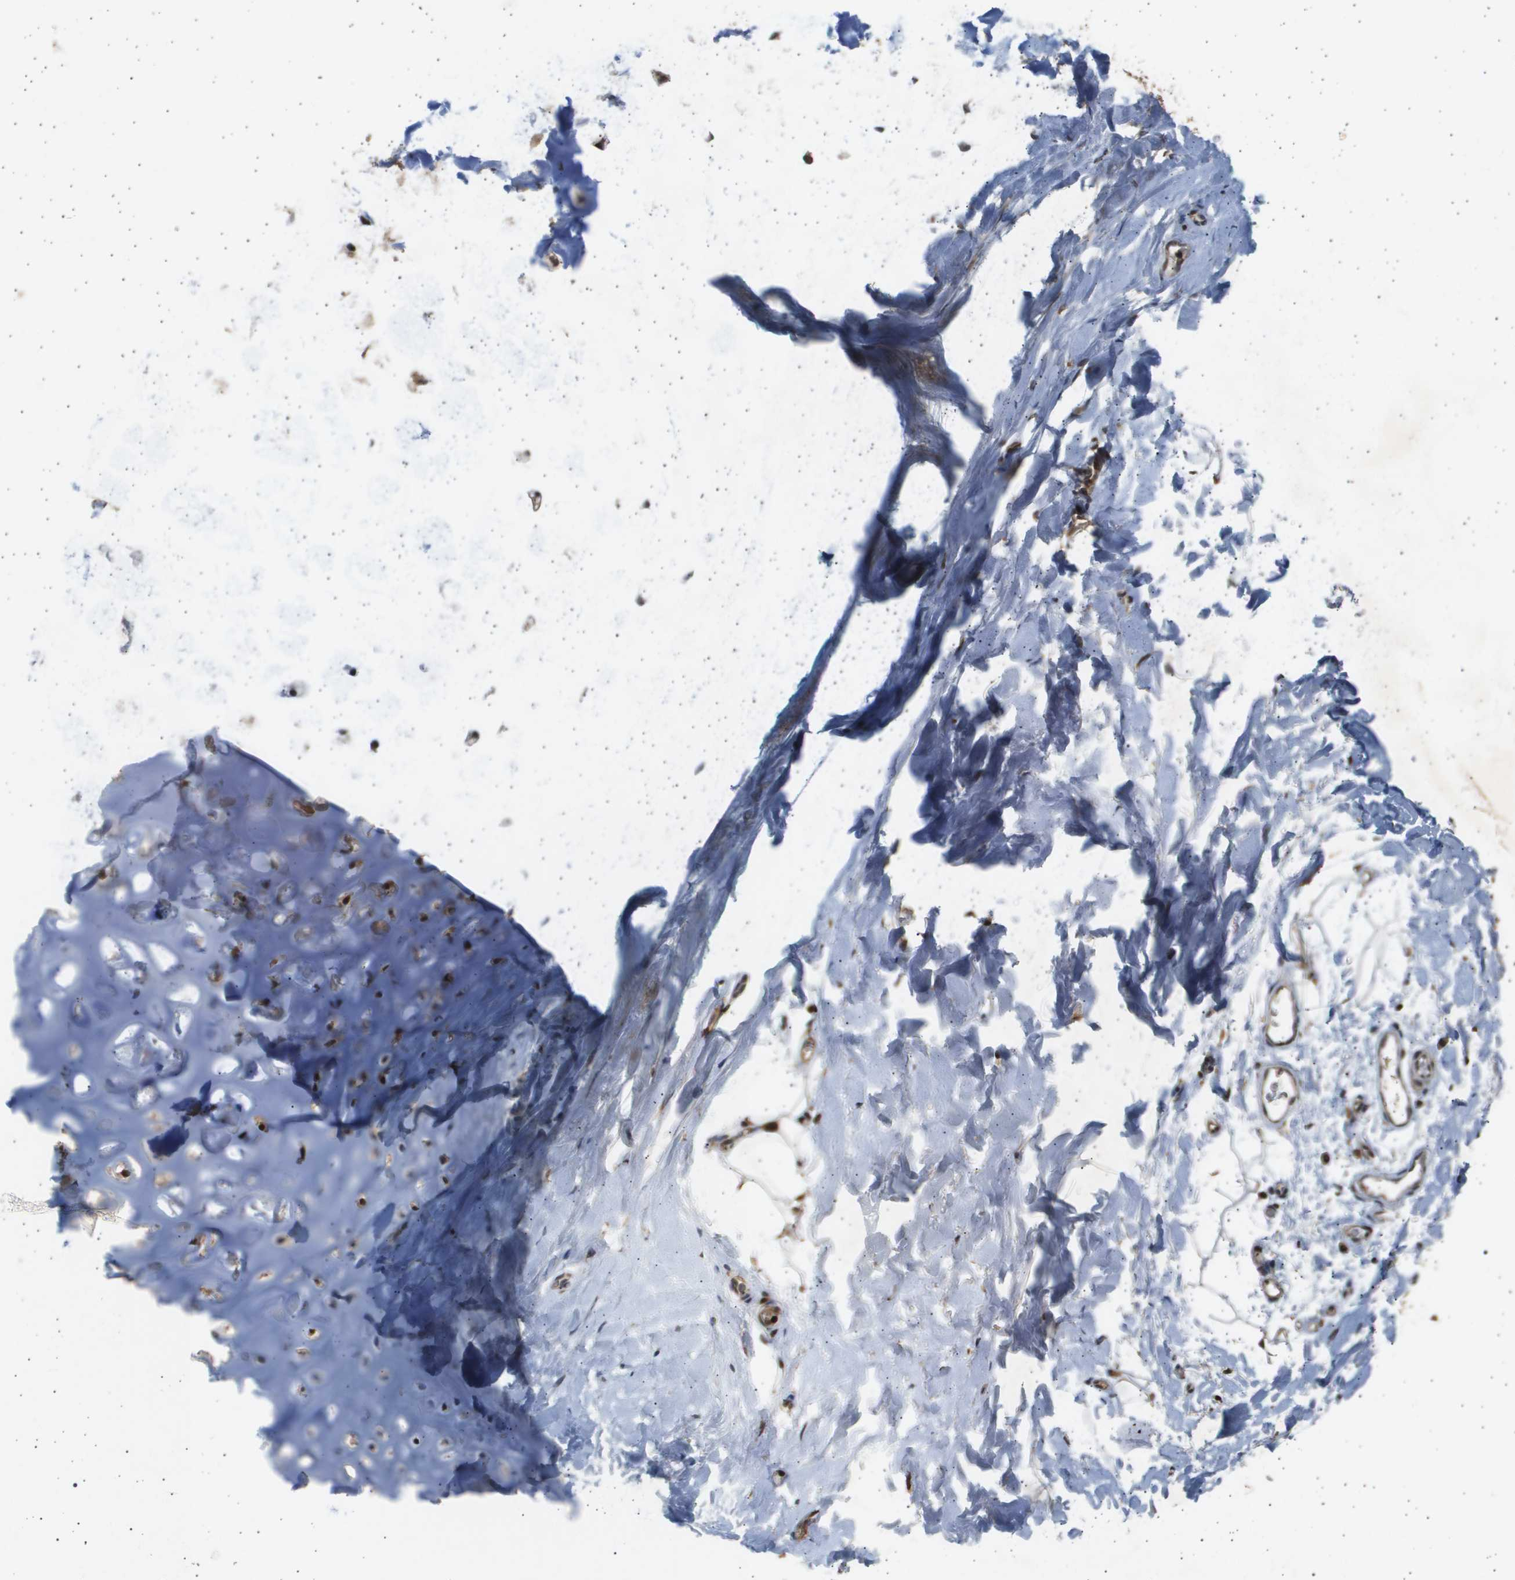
{"staining": {"intensity": "weak", "quantity": ">75%", "location": "cytoplasmic/membranous"}, "tissue": "adipose tissue", "cell_type": "Adipocytes", "image_type": "normal", "snomed": [{"axis": "morphology", "description": "Normal tissue, NOS"}, {"axis": "topography", "description": "Cartilage tissue"}, {"axis": "topography", "description": "Bronchus"}], "caption": "Immunohistochemistry (IHC) staining of benign adipose tissue, which shows low levels of weak cytoplasmic/membranous staining in about >75% of adipocytes indicating weak cytoplasmic/membranous protein staining. The staining was performed using DAB (3,3'-diaminobenzidine) (brown) for protein detection and nuclei were counterstained in hematoxylin (blue).", "gene": "TNRC6A", "patient": {"sex": "female", "age": 53}}